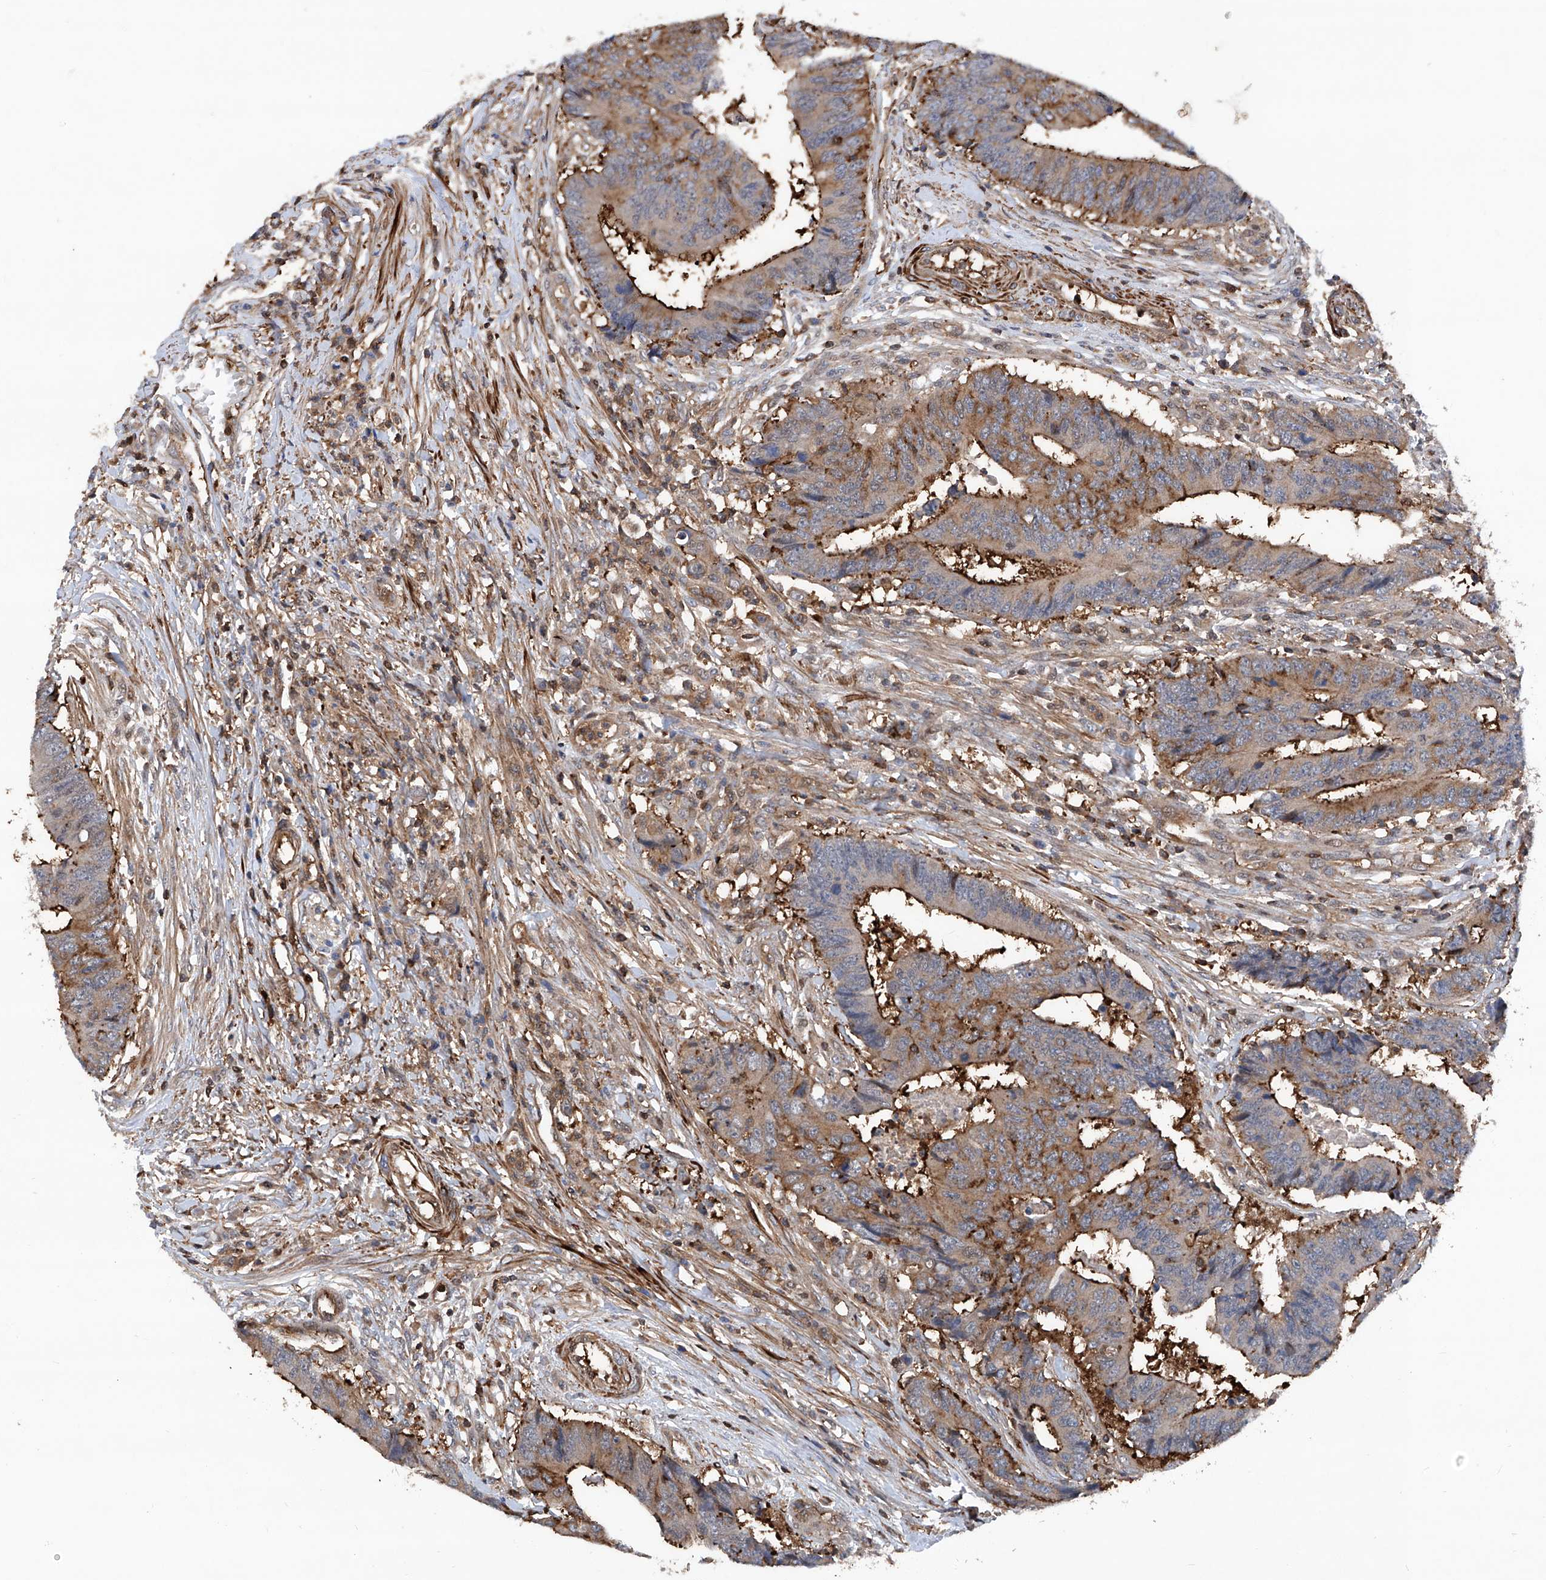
{"staining": {"intensity": "moderate", "quantity": "25%-75%", "location": "cytoplasmic/membranous"}, "tissue": "colorectal cancer", "cell_type": "Tumor cells", "image_type": "cancer", "snomed": [{"axis": "morphology", "description": "Adenocarcinoma, NOS"}, {"axis": "topography", "description": "Rectum"}], "caption": "Immunohistochemical staining of adenocarcinoma (colorectal) shows moderate cytoplasmic/membranous protein expression in approximately 25%-75% of tumor cells.", "gene": "NT5C3A", "patient": {"sex": "male", "age": 84}}